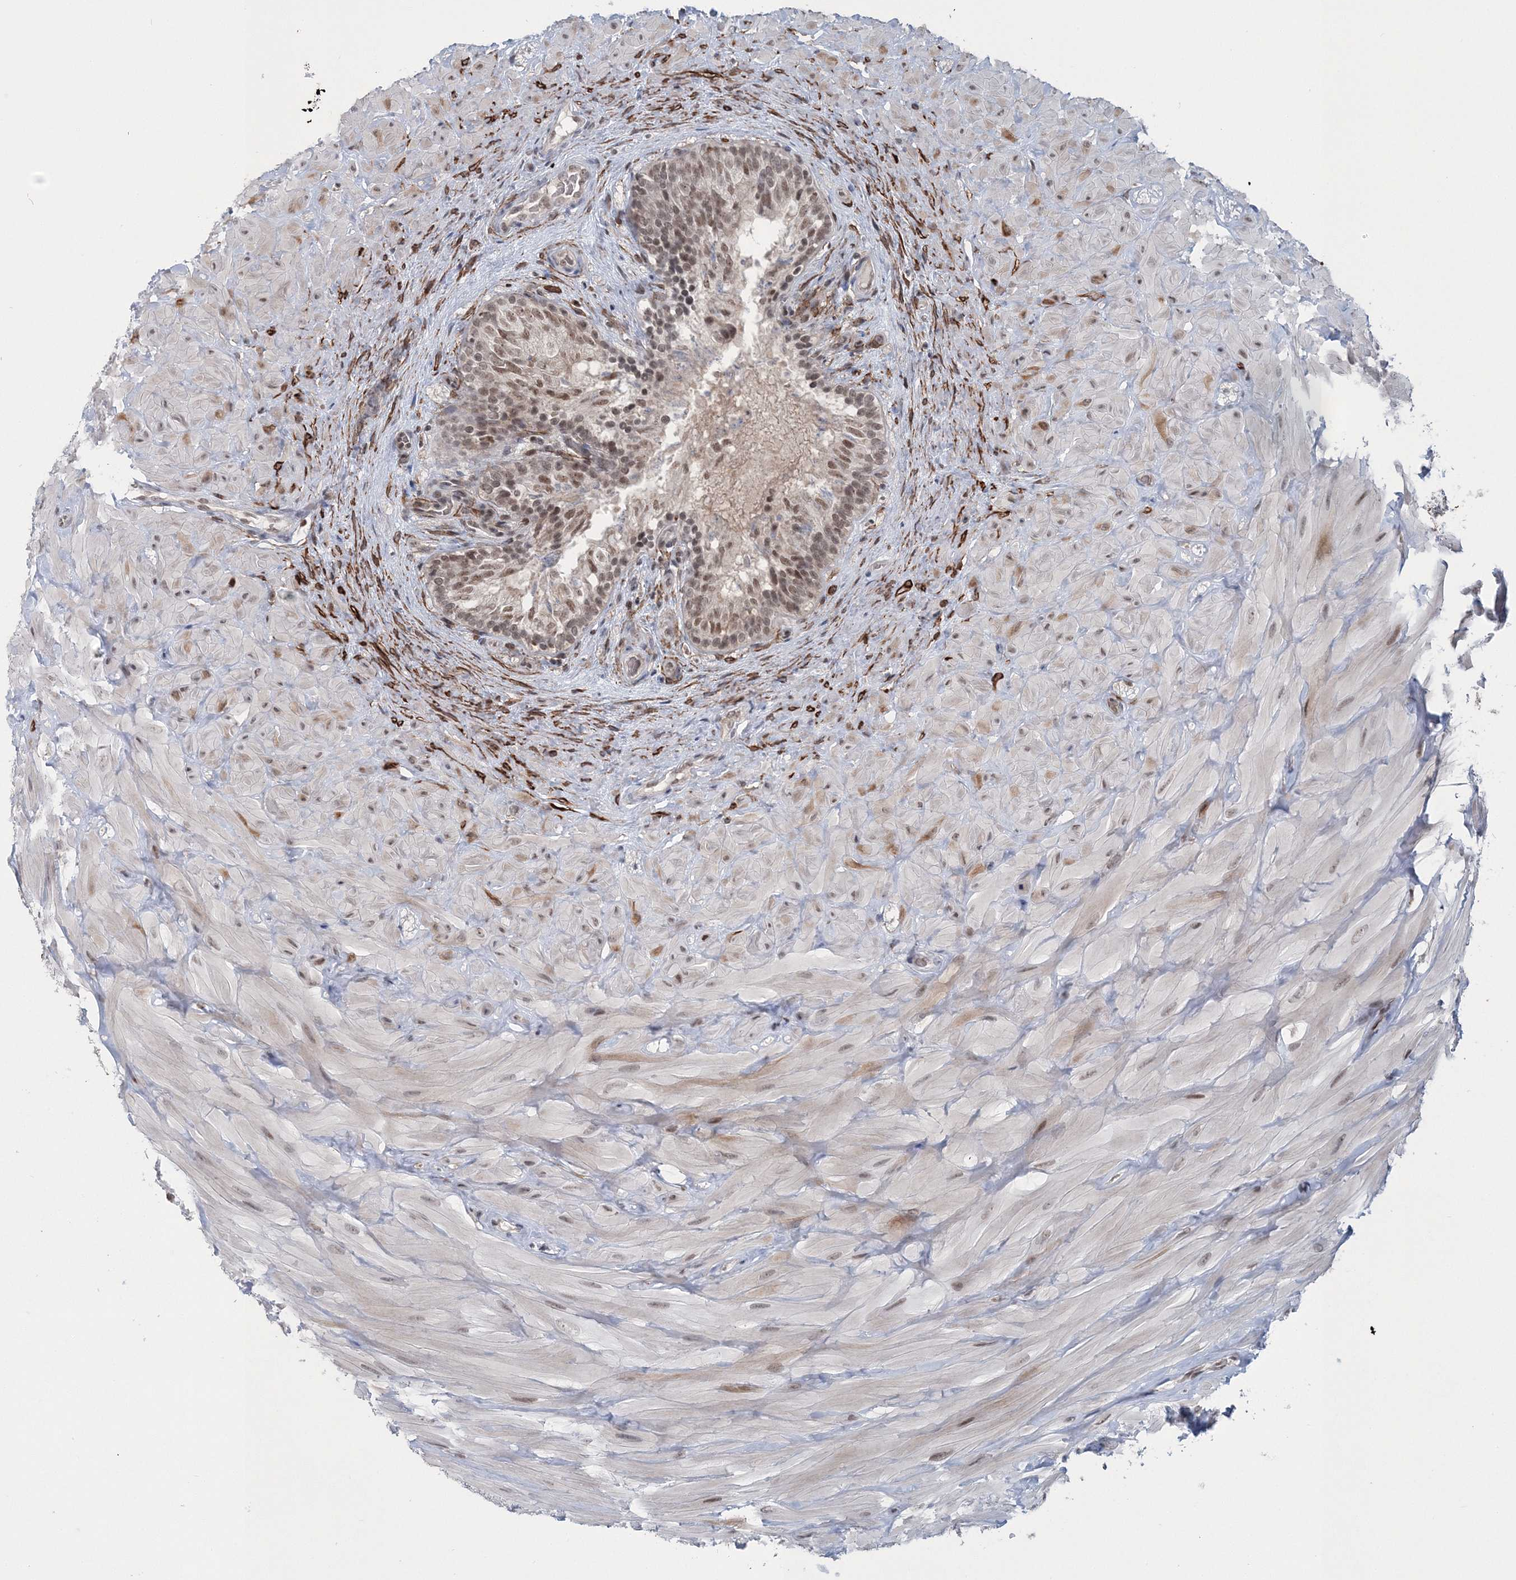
{"staining": {"intensity": "weak", "quantity": ">75%", "location": "nuclear"}, "tissue": "epididymis", "cell_type": "Glandular cells", "image_type": "normal", "snomed": [{"axis": "morphology", "description": "Normal tissue, NOS"}, {"axis": "topography", "description": "Soft tissue"}, {"axis": "topography", "description": "Epididymis"}], "caption": "Brown immunohistochemical staining in normal human epididymis shows weak nuclear positivity in about >75% of glandular cells. The protein of interest is shown in brown color, while the nuclei are stained blue.", "gene": "PDS5A", "patient": {"sex": "male", "age": 26}}